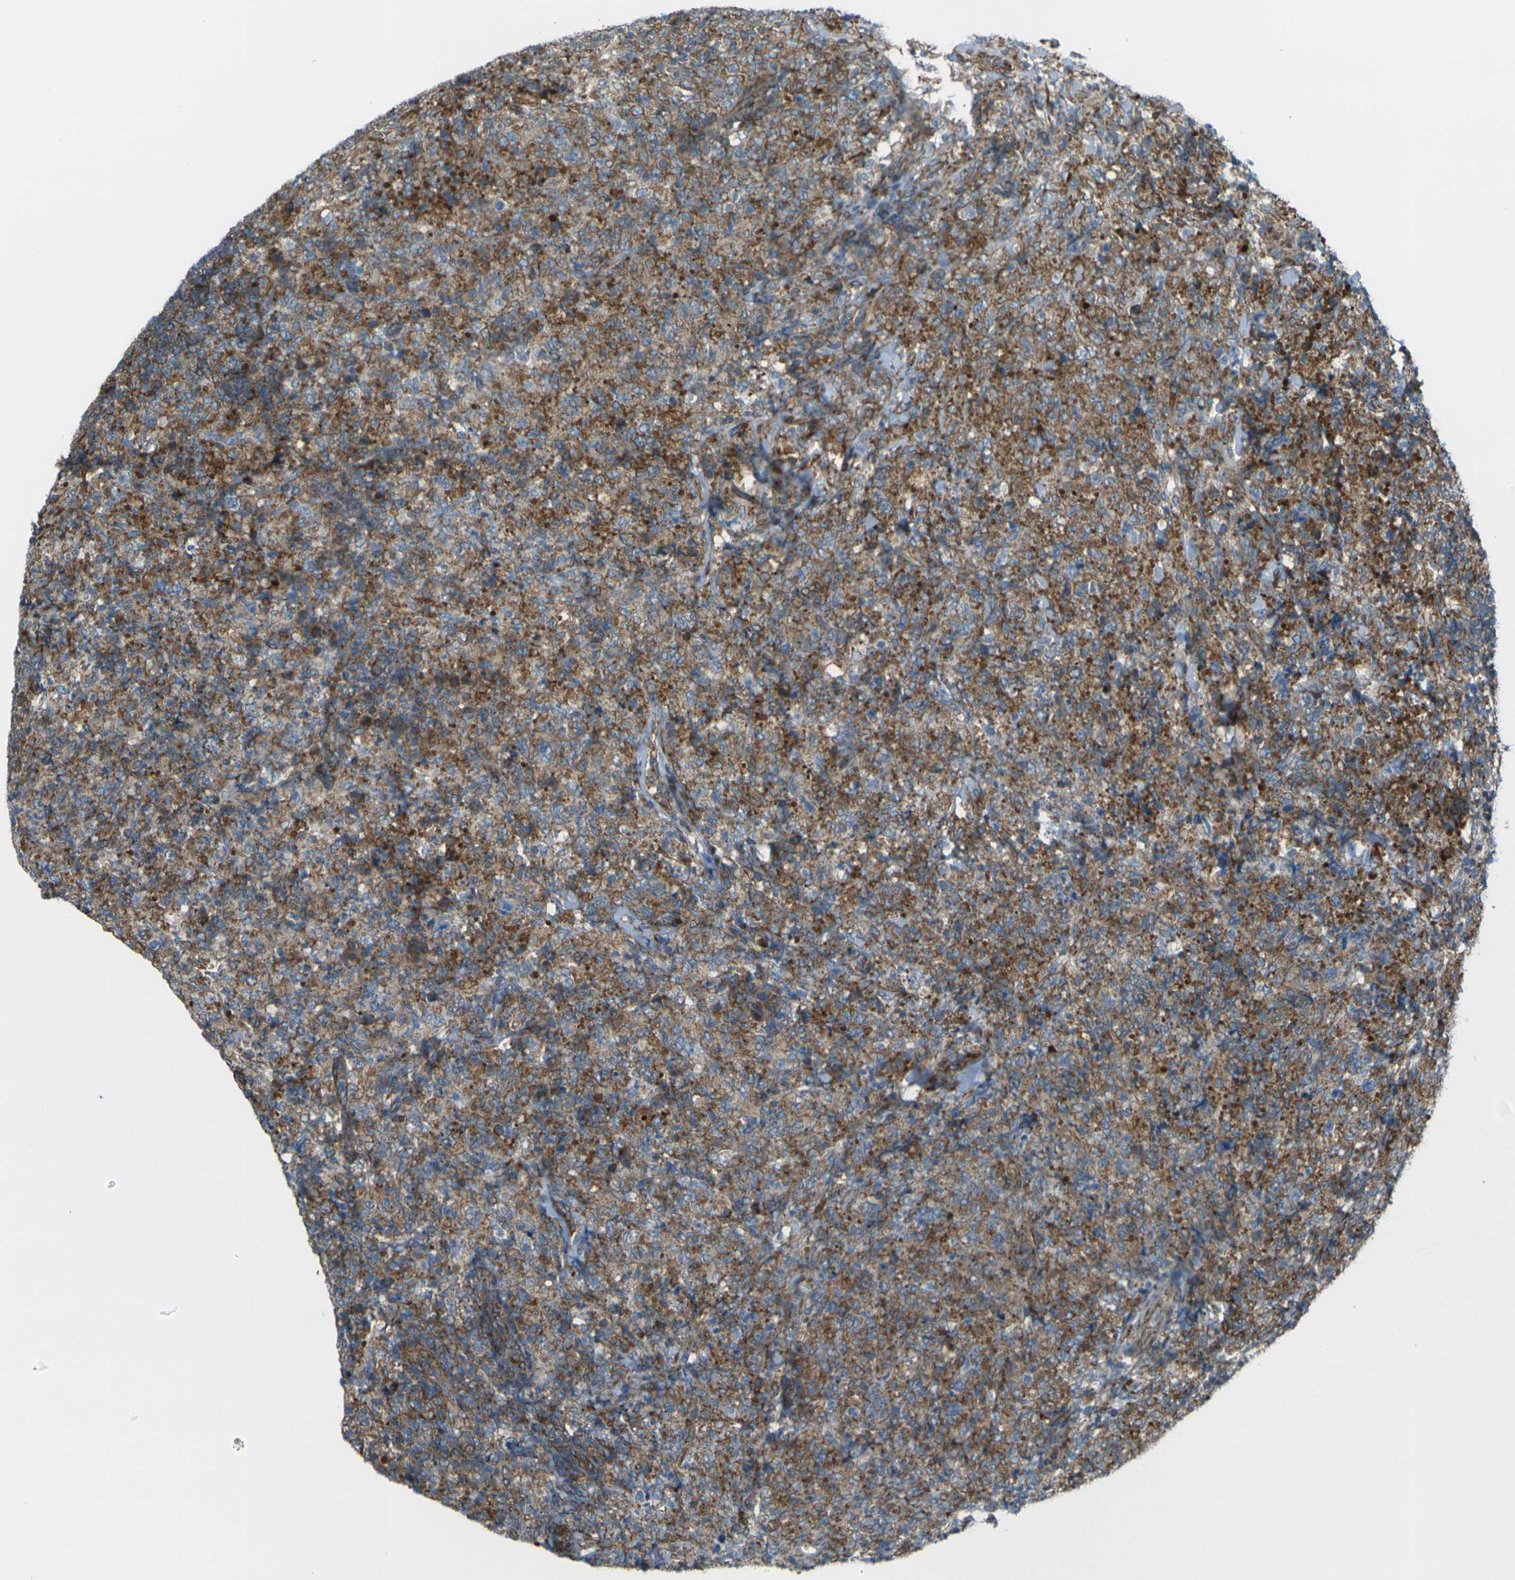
{"staining": {"intensity": "moderate", "quantity": ">75%", "location": "cytoplasmic/membranous"}, "tissue": "lymphoma", "cell_type": "Tumor cells", "image_type": "cancer", "snomed": [{"axis": "morphology", "description": "Malignant lymphoma, non-Hodgkin's type, High grade"}, {"axis": "topography", "description": "Tonsil"}], "caption": "A high-resolution micrograph shows immunohistochemistry (IHC) staining of high-grade malignant lymphoma, non-Hodgkin's type, which displays moderate cytoplasmic/membranous expression in about >75% of tumor cells. The protein is shown in brown color, while the nuclei are stained blue.", "gene": "CELSR2", "patient": {"sex": "female", "age": 36}}